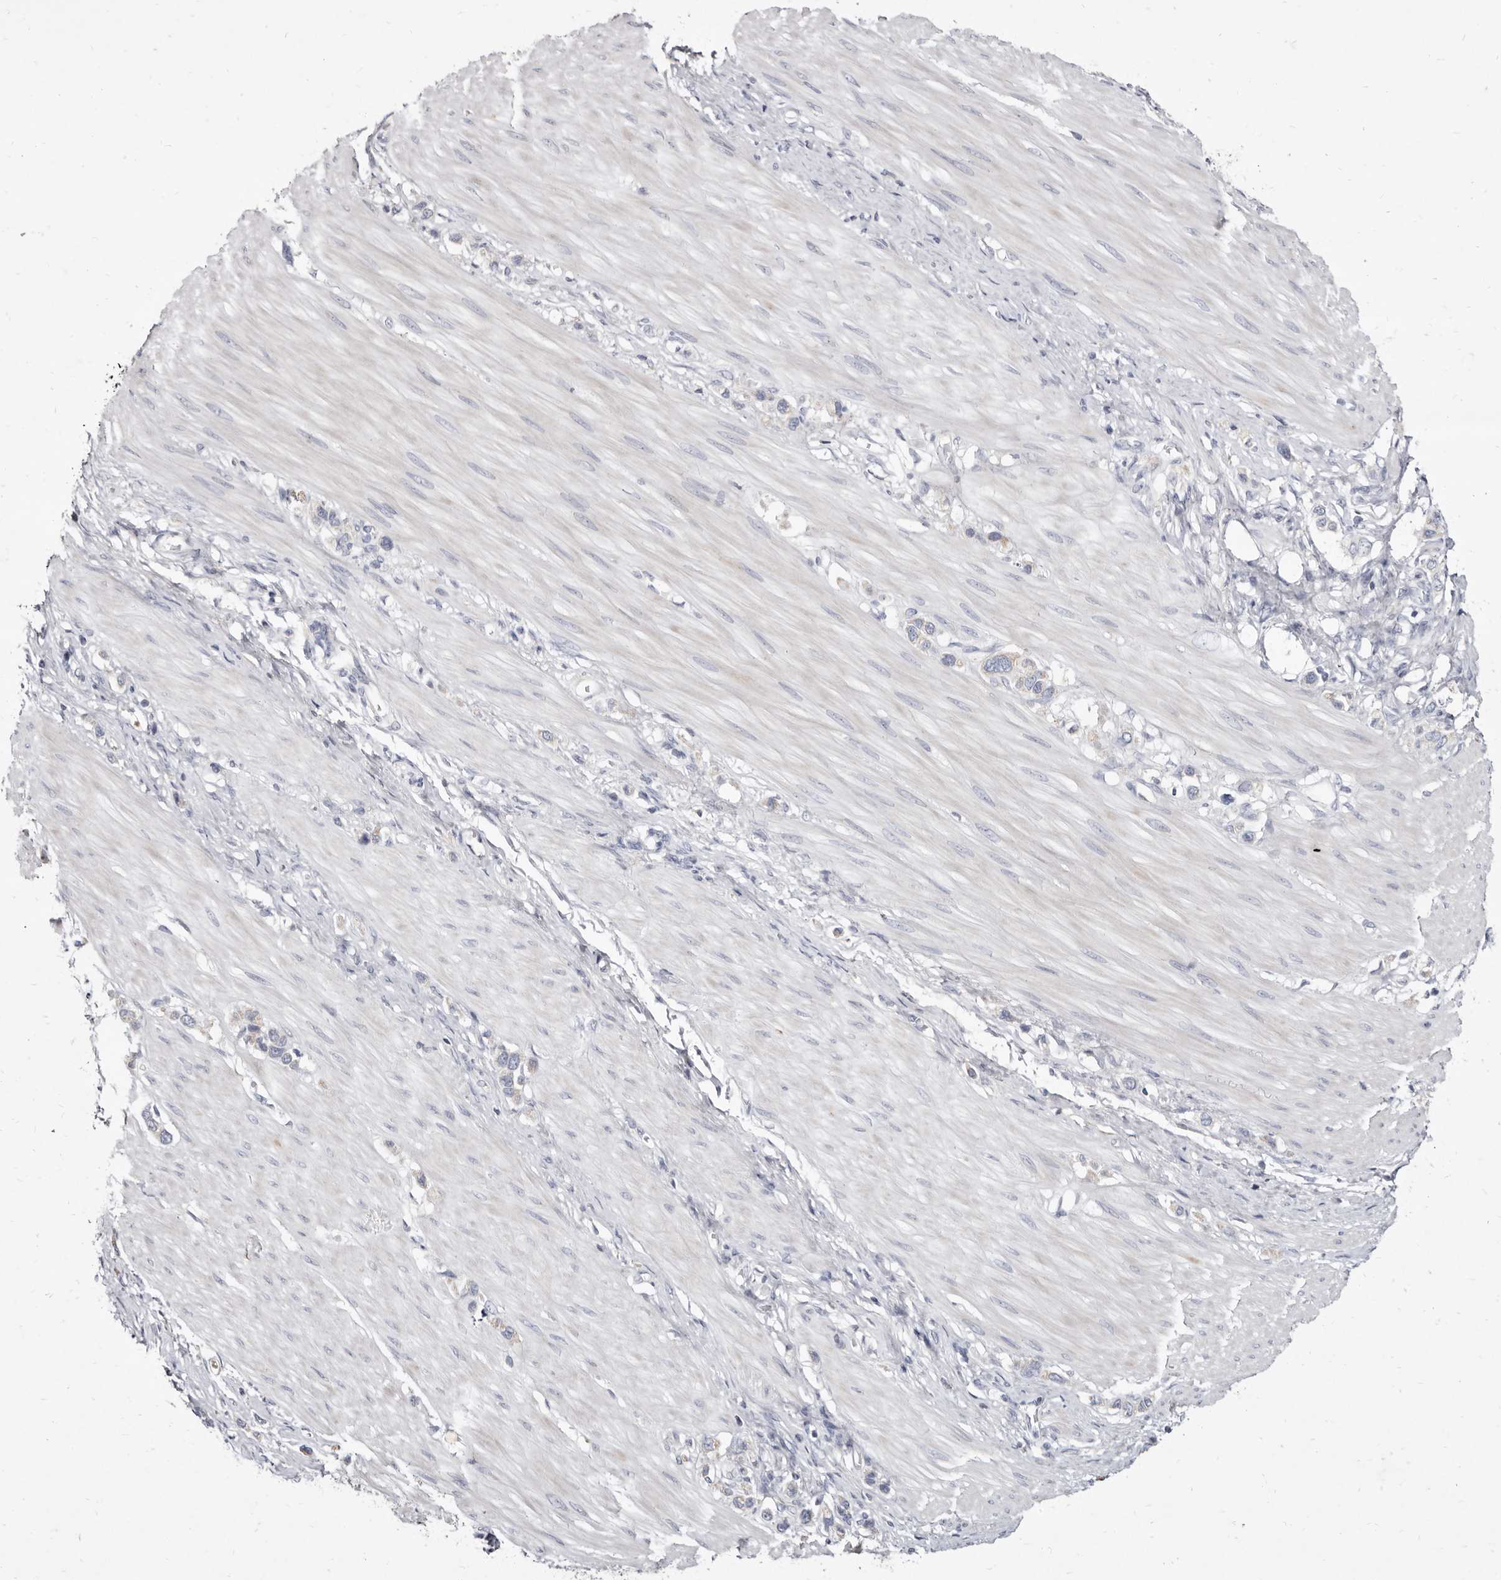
{"staining": {"intensity": "negative", "quantity": "none", "location": "none"}, "tissue": "stomach cancer", "cell_type": "Tumor cells", "image_type": "cancer", "snomed": [{"axis": "morphology", "description": "Adenocarcinoma, NOS"}, {"axis": "topography", "description": "Stomach"}], "caption": "DAB immunohistochemical staining of human stomach cancer exhibits no significant positivity in tumor cells.", "gene": "CYP2E1", "patient": {"sex": "female", "age": 65}}